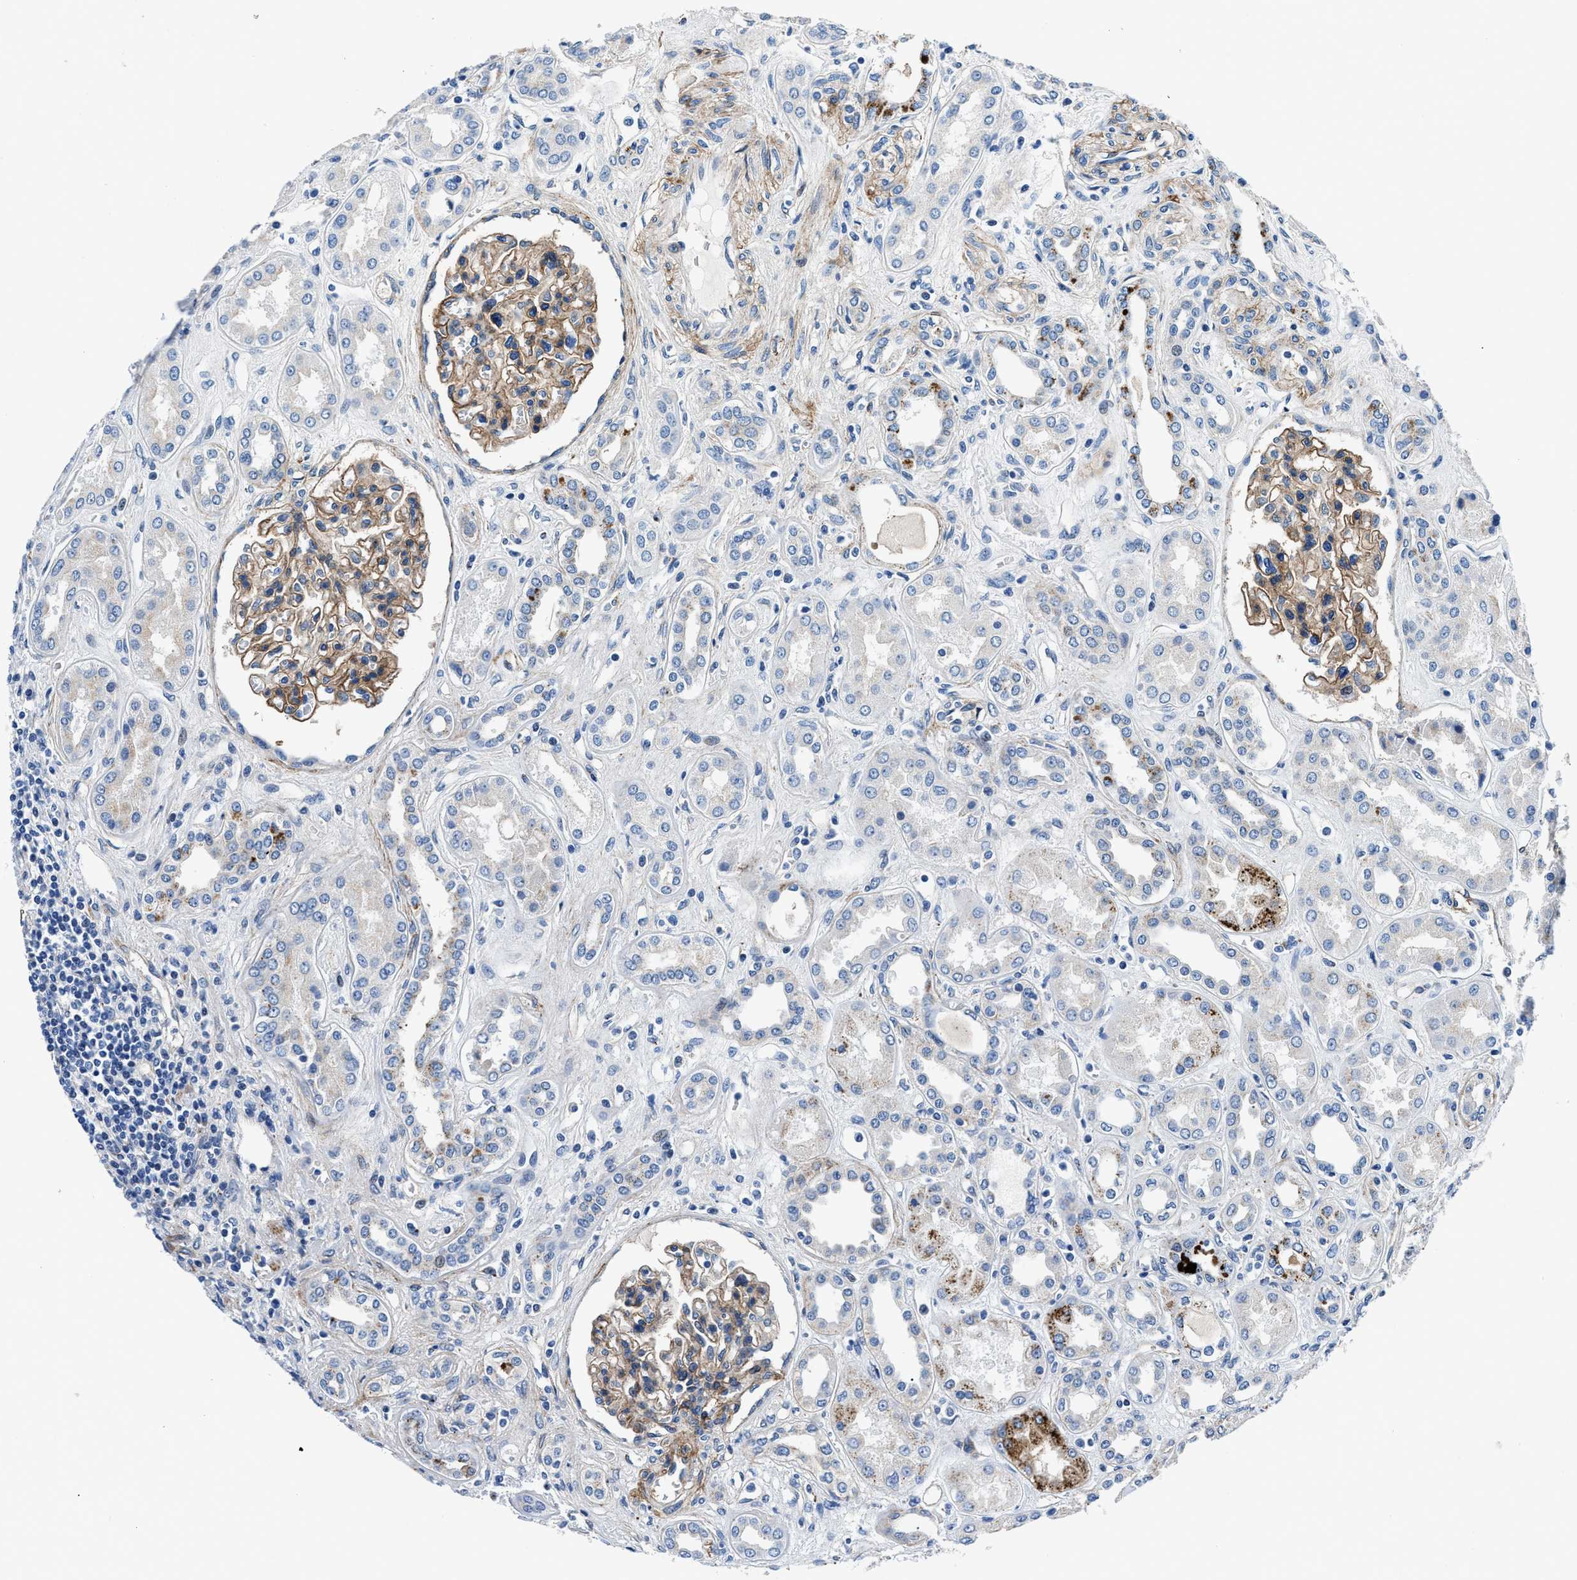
{"staining": {"intensity": "moderate", "quantity": ">75%", "location": "cytoplasmic/membranous"}, "tissue": "kidney", "cell_type": "Cells in glomeruli", "image_type": "normal", "snomed": [{"axis": "morphology", "description": "Normal tissue, NOS"}, {"axis": "topography", "description": "Kidney"}], "caption": "This image reveals IHC staining of unremarkable human kidney, with medium moderate cytoplasmic/membranous expression in approximately >75% of cells in glomeruli.", "gene": "DAG1", "patient": {"sex": "male", "age": 59}}